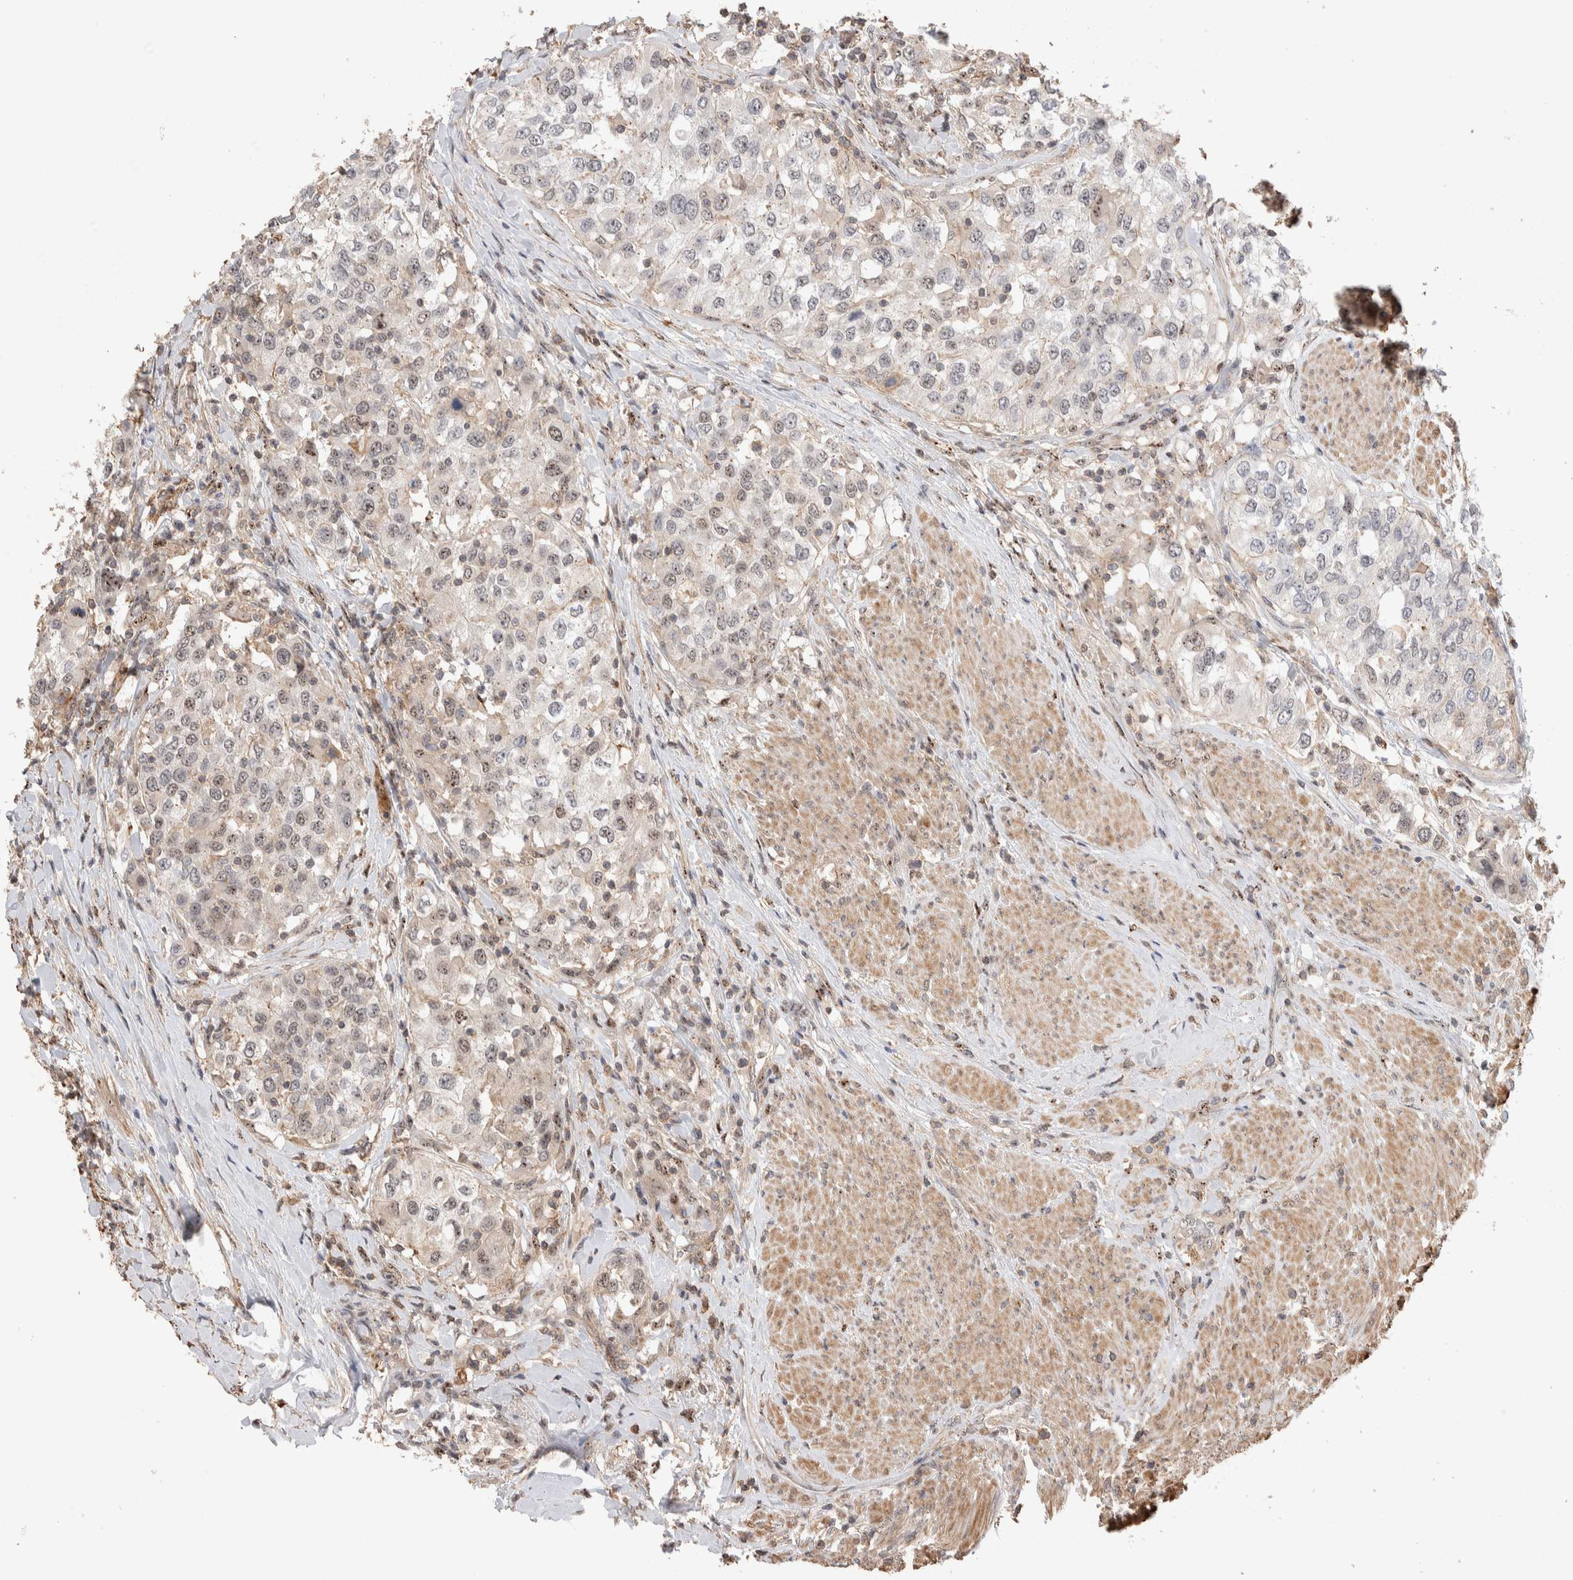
{"staining": {"intensity": "weak", "quantity": "<25%", "location": "nuclear"}, "tissue": "urothelial cancer", "cell_type": "Tumor cells", "image_type": "cancer", "snomed": [{"axis": "morphology", "description": "Urothelial carcinoma, High grade"}, {"axis": "topography", "description": "Urinary bladder"}], "caption": "Tumor cells show no significant protein positivity in urothelial cancer.", "gene": "ZNF704", "patient": {"sex": "female", "age": 80}}